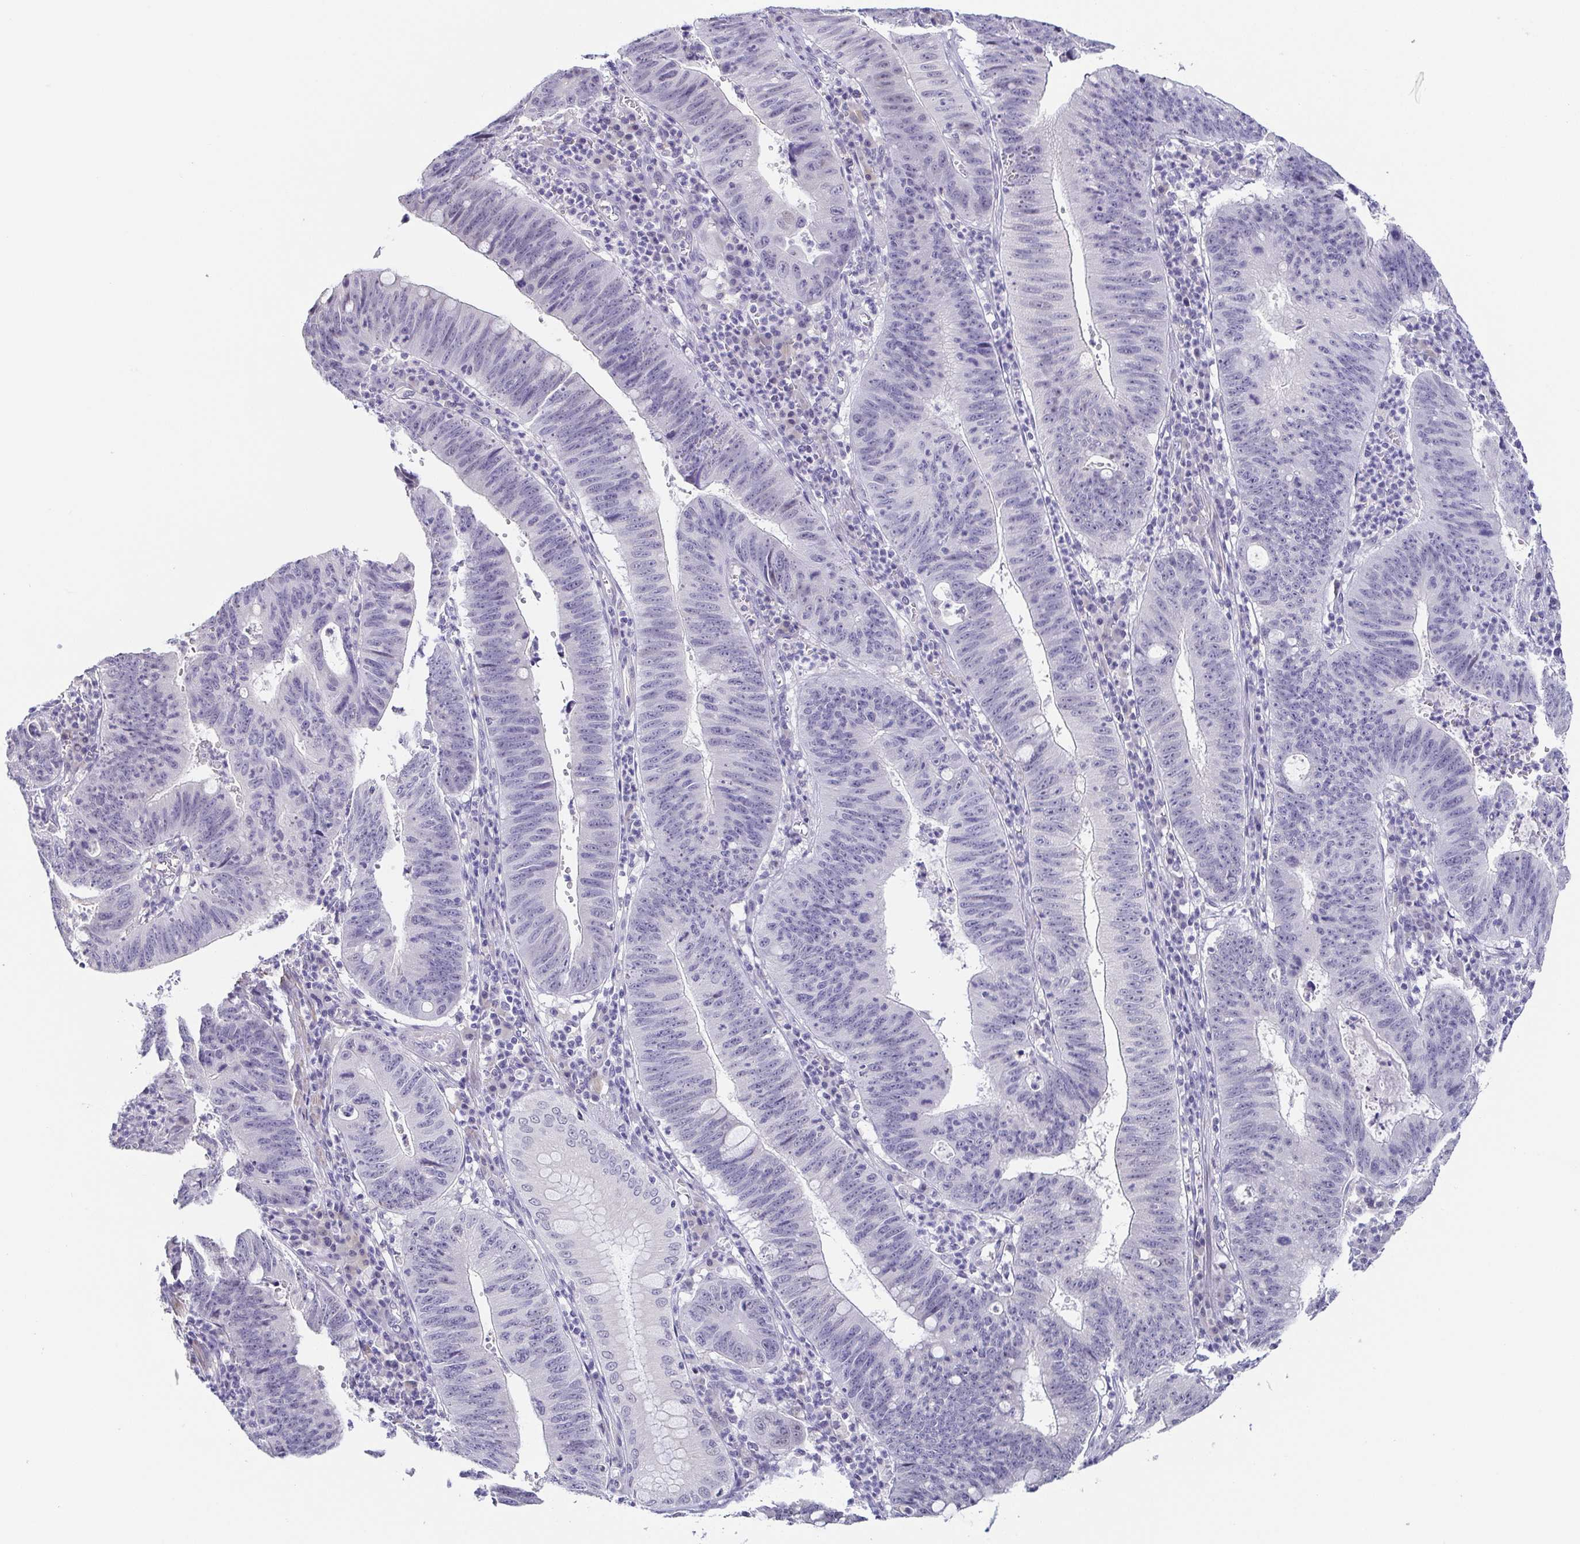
{"staining": {"intensity": "negative", "quantity": "none", "location": "none"}, "tissue": "stomach cancer", "cell_type": "Tumor cells", "image_type": "cancer", "snomed": [{"axis": "morphology", "description": "Adenocarcinoma, NOS"}, {"axis": "topography", "description": "Stomach"}], "caption": "This is an immunohistochemistry micrograph of stomach adenocarcinoma. There is no staining in tumor cells.", "gene": "NEFH", "patient": {"sex": "male", "age": 59}}